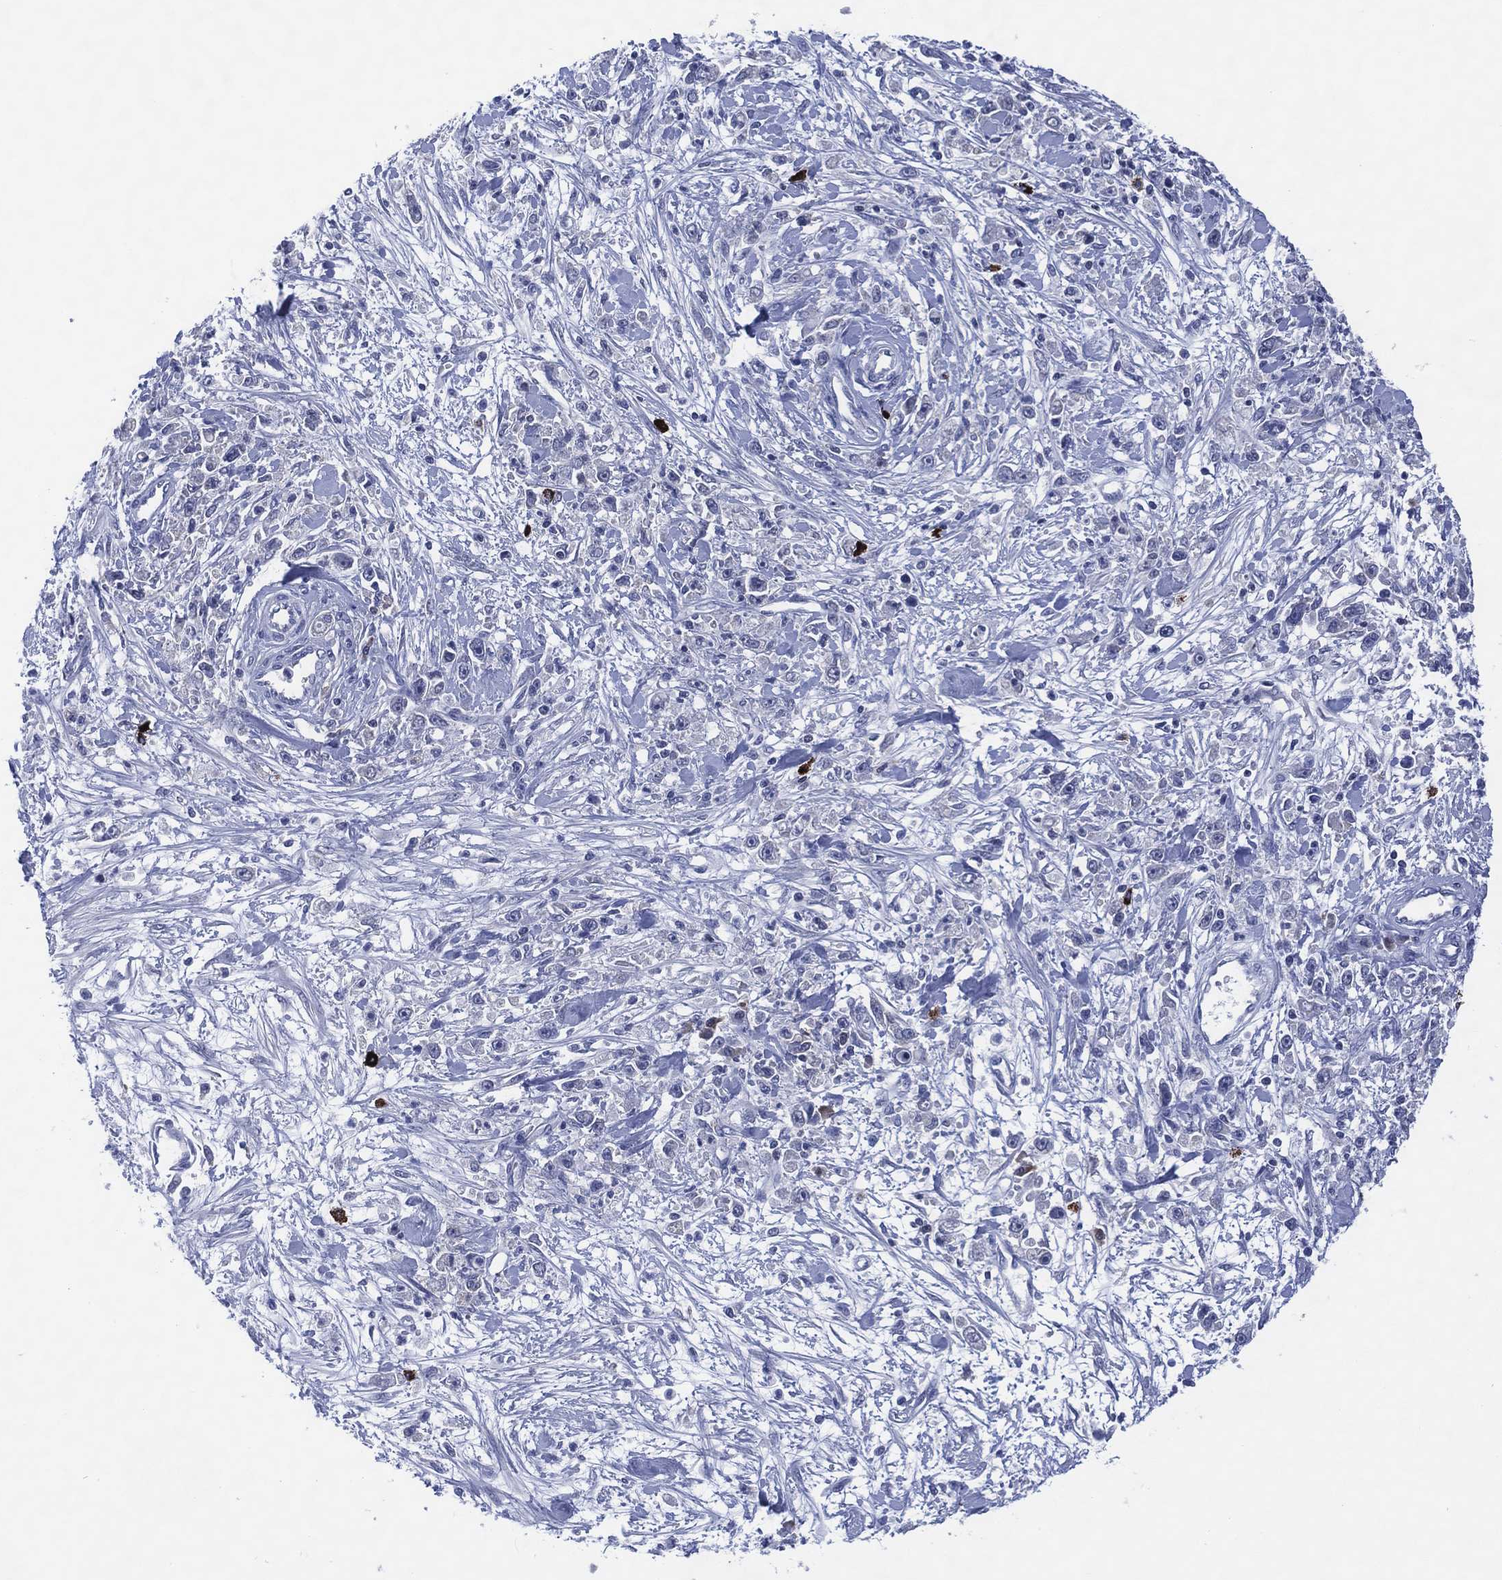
{"staining": {"intensity": "negative", "quantity": "none", "location": "none"}, "tissue": "stomach cancer", "cell_type": "Tumor cells", "image_type": "cancer", "snomed": [{"axis": "morphology", "description": "Adenocarcinoma, NOS"}, {"axis": "topography", "description": "Stomach"}], "caption": "Immunohistochemical staining of adenocarcinoma (stomach) demonstrates no significant positivity in tumor cells.", "gene": "USP26", "patient": {"sex": "female", "age": 59}}